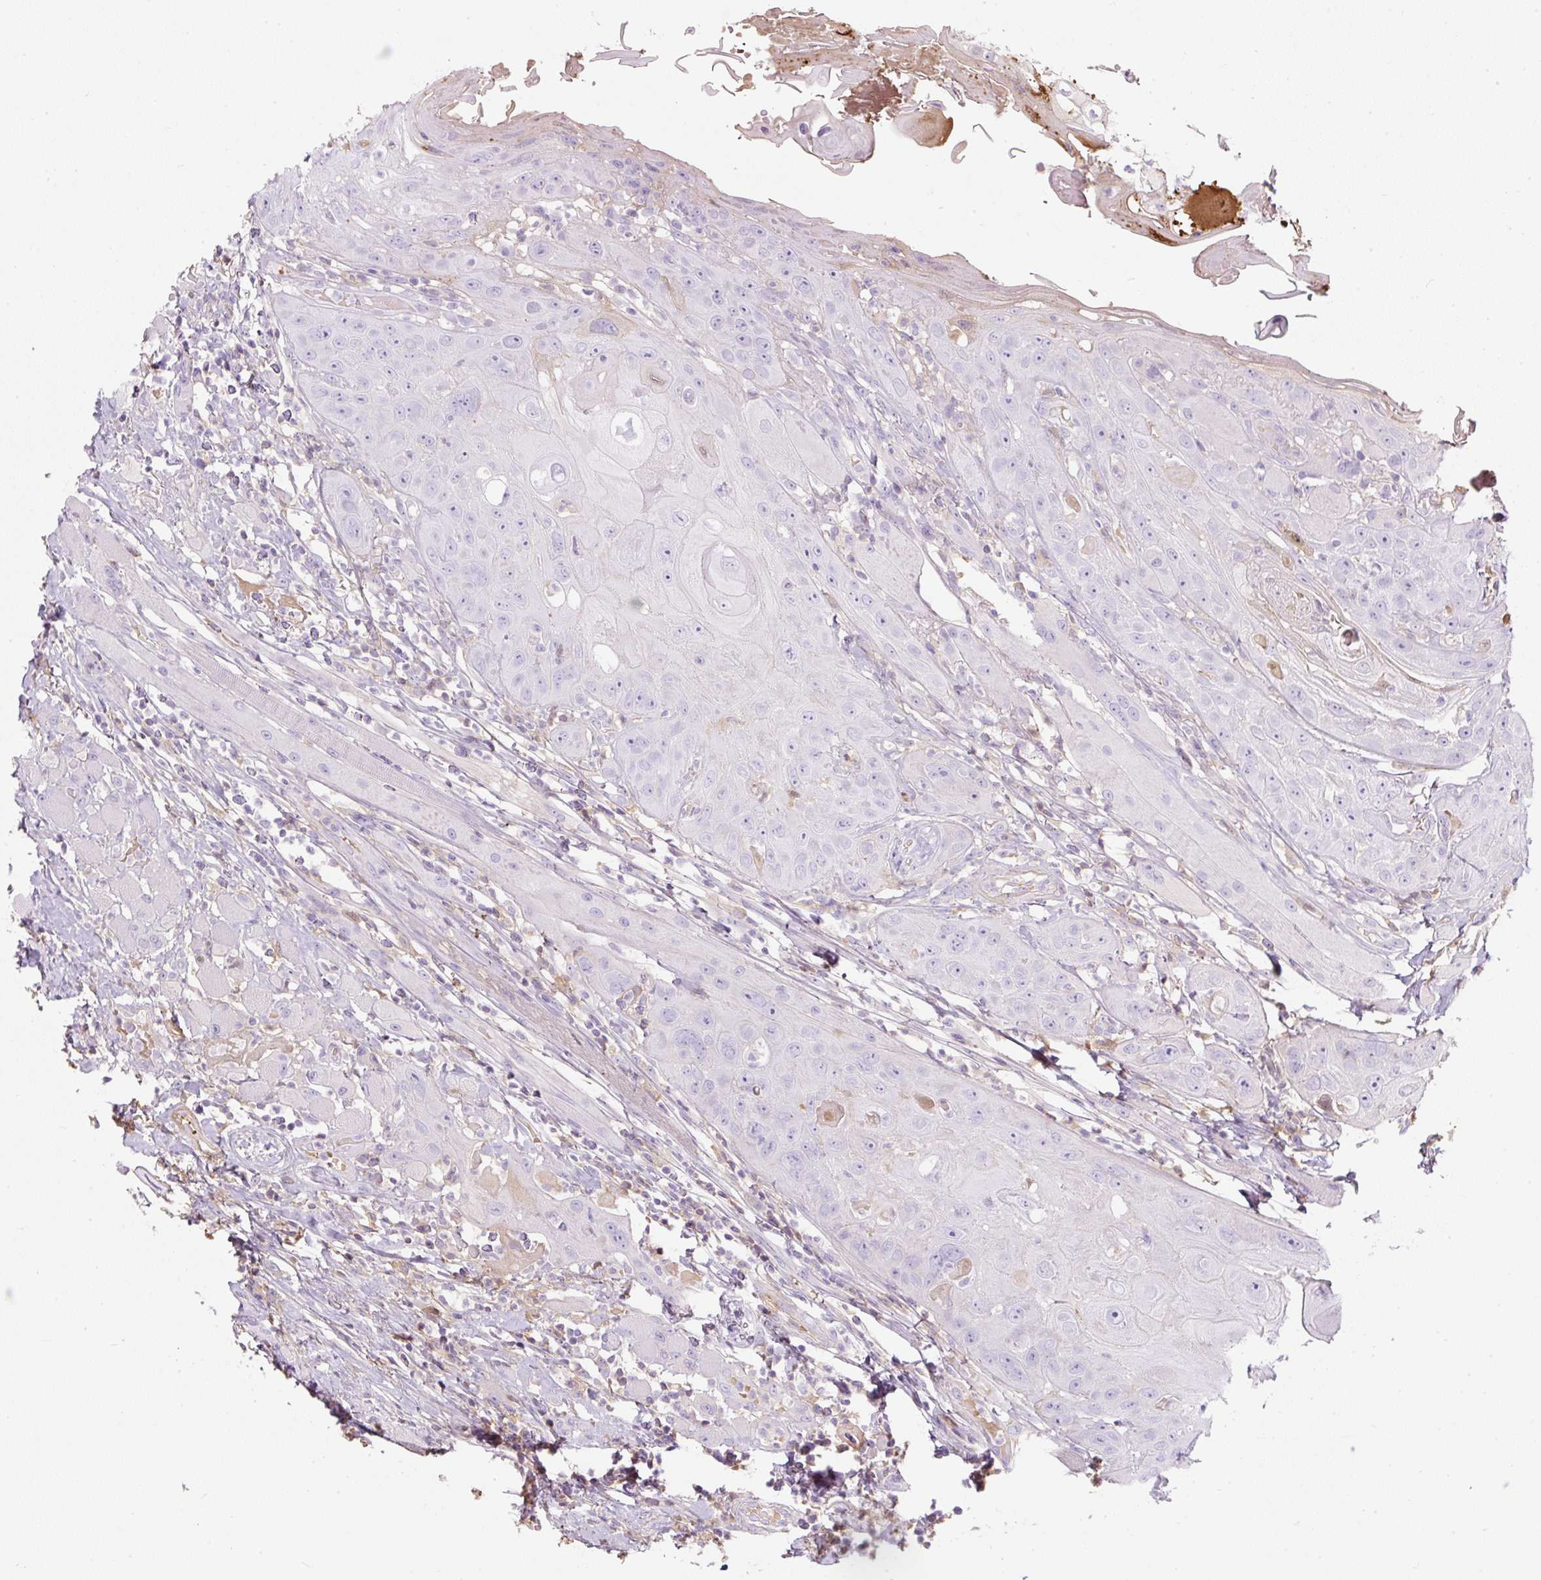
{"staining": {"intensity": "negative", "quantity": "none", "location": "none"}, "tissue": "head and neck cancer", "cell_type": "Tumor cells", "image_type": "cancer", "snomed": [{"axis": "morphology", "description": "Squamous cell carcinoma, NOS"}, {"axis": "topography", "description": "Head-Neck"}], "caption": "The histopathology image shows no staining of tumor cells in squamous cell carcinoma (head and neck). (Stains: DAB (3,3'-diaminobenzidine) immunohistochemistry with hematoxylin counter stain, Microscopy: brightfield microscopy at high magnification).", "gene": "APOA1", "patient": {"sex": "female", "age": 59}}